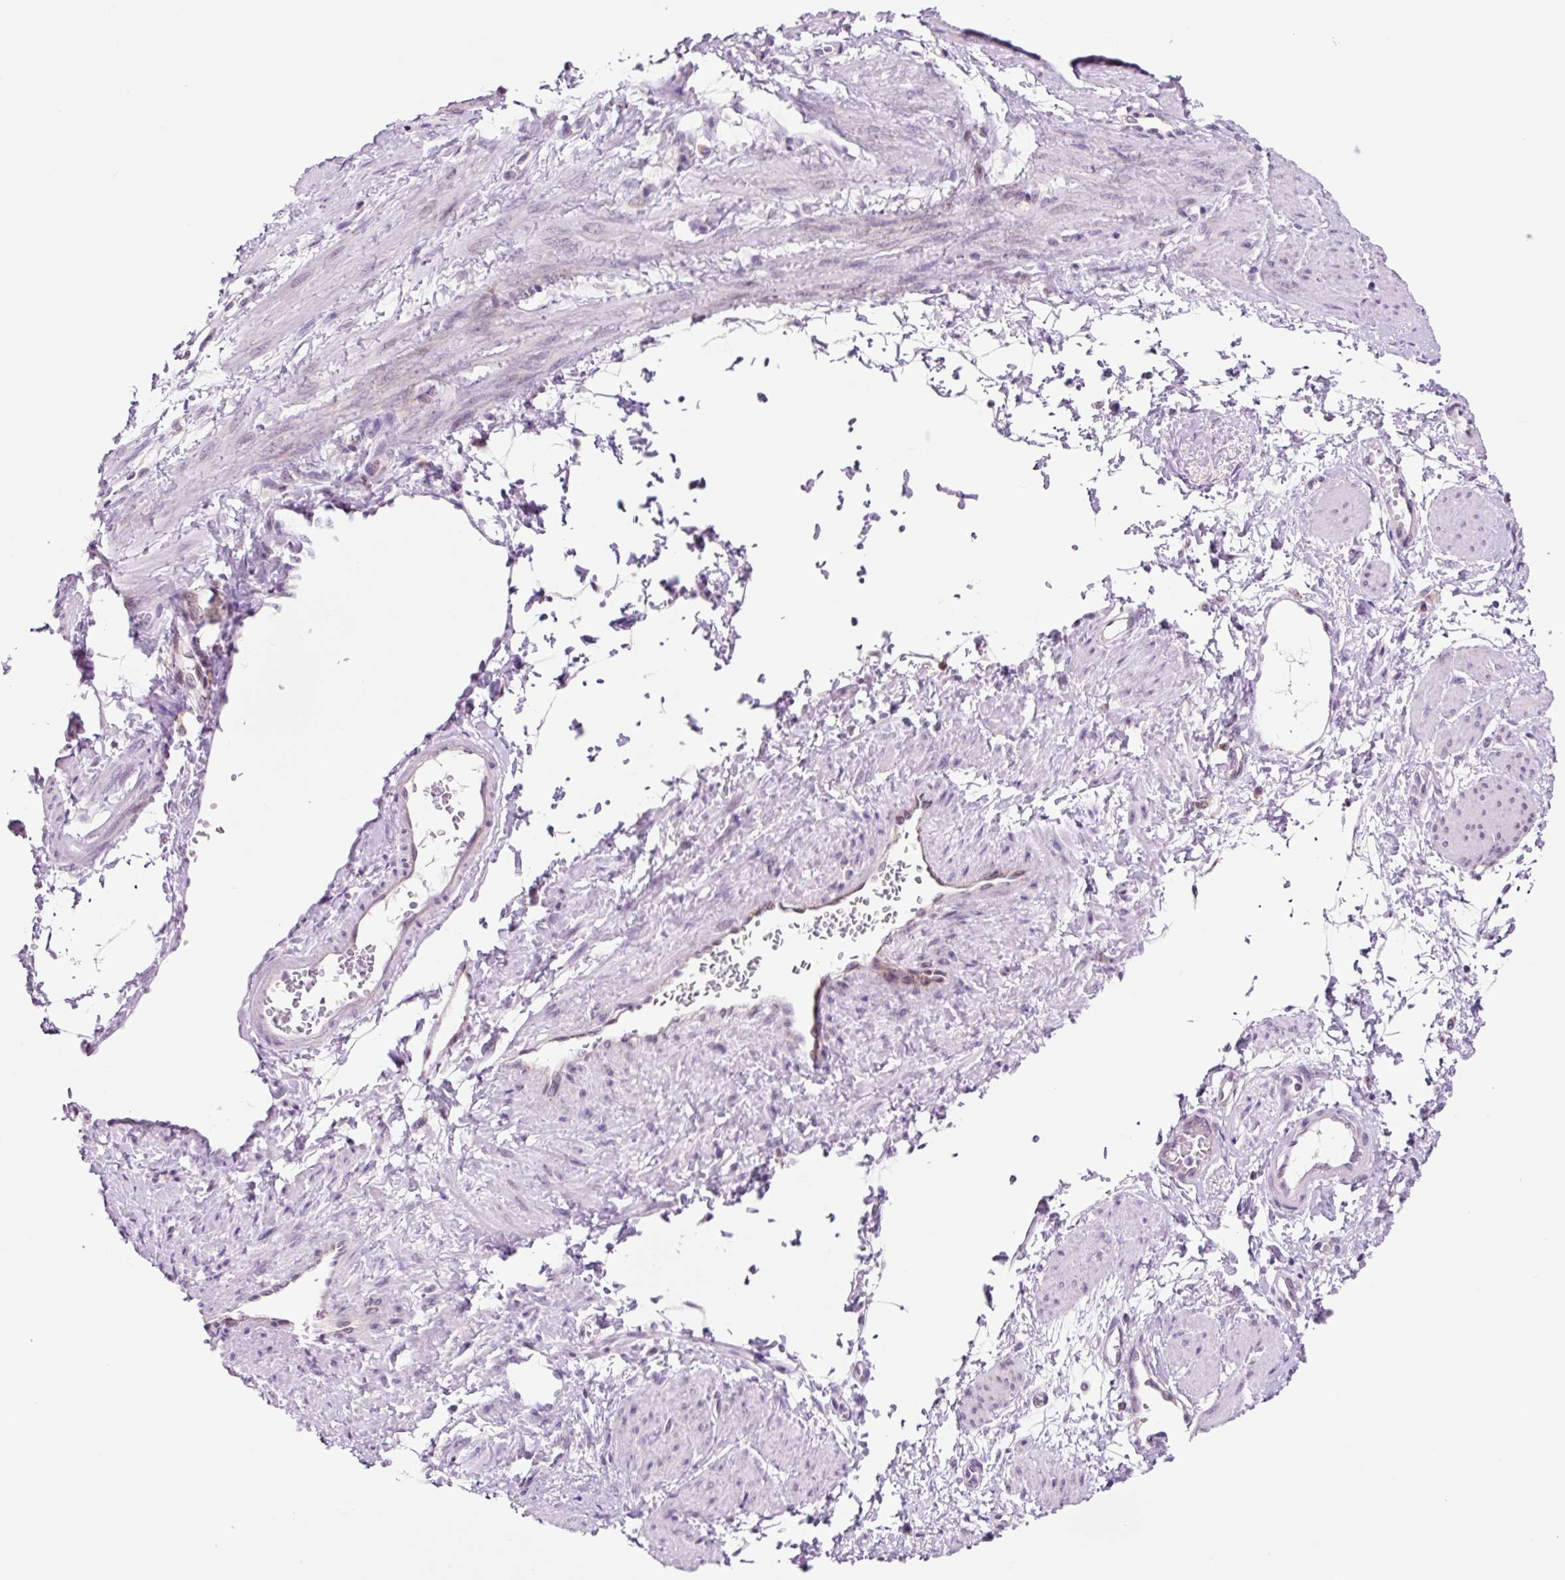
{"staining": {"intensity": "negative", "quantity": "none", "location": "none"}, "tissue": "smooth muscle", "cell_type": "Smooth muscle cells", "image_type": "normal", "snomed": [{"axis": "morphology", "description": "Normal tissue, NOS"}, {"axis": "topography", "description": "Smooth muscle"}, {"axis": "topography", "description": "Uterus"}], "caption": "This is a image of IHC staining of unremarkable smooth muscle, which shows no positivity in smooth muscle cells. The staining is performed using DAB (3,3'-diaminobenzidine) brown chromogen with nuclei counter-stained in using hematoxylin.", "gene": "RPL41", "patient": {"sex": "female", "age": 39}}